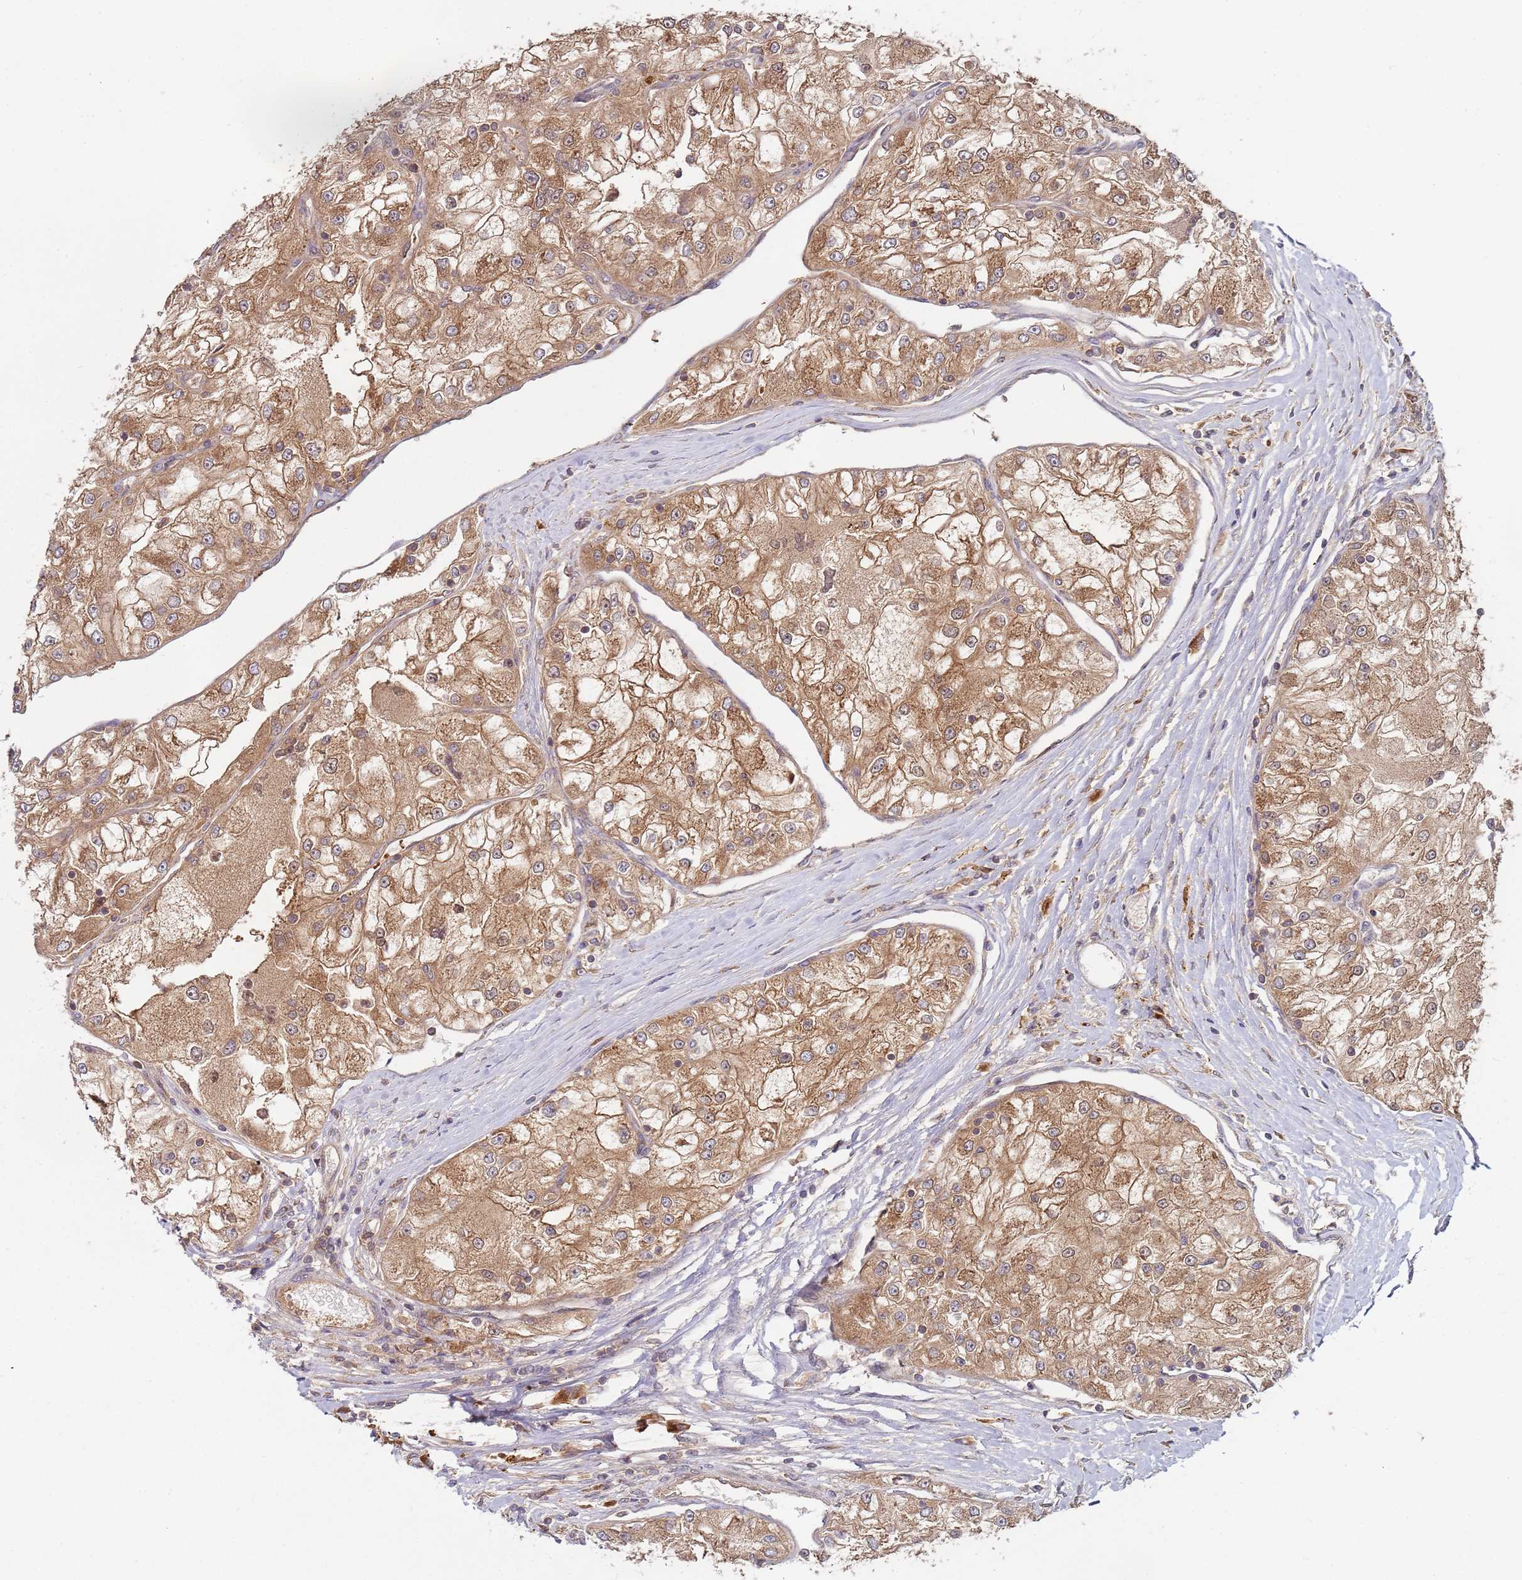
{"staining": {"intensity": "moderate", "quantity": ">75%", "location": "cytoplasmic/membranous"}, "tissue": "renal cancer", "cell_type": "Tumor cells", "image_type": "cancer", "snomed": [{"axis": "morphology", "description": "Adenocarcinoma, NOS"}, {"axis": "topography", "description": "Kidney"}], "caption": "Immunohistochemical staining of human renal adenocarcinoma reveals moderate cytoplasmic/membranous protein positivity in approximately >75% of tumor cells.", "gene": "OR5A2", "patient": {"sex": "female", "age": 72}}